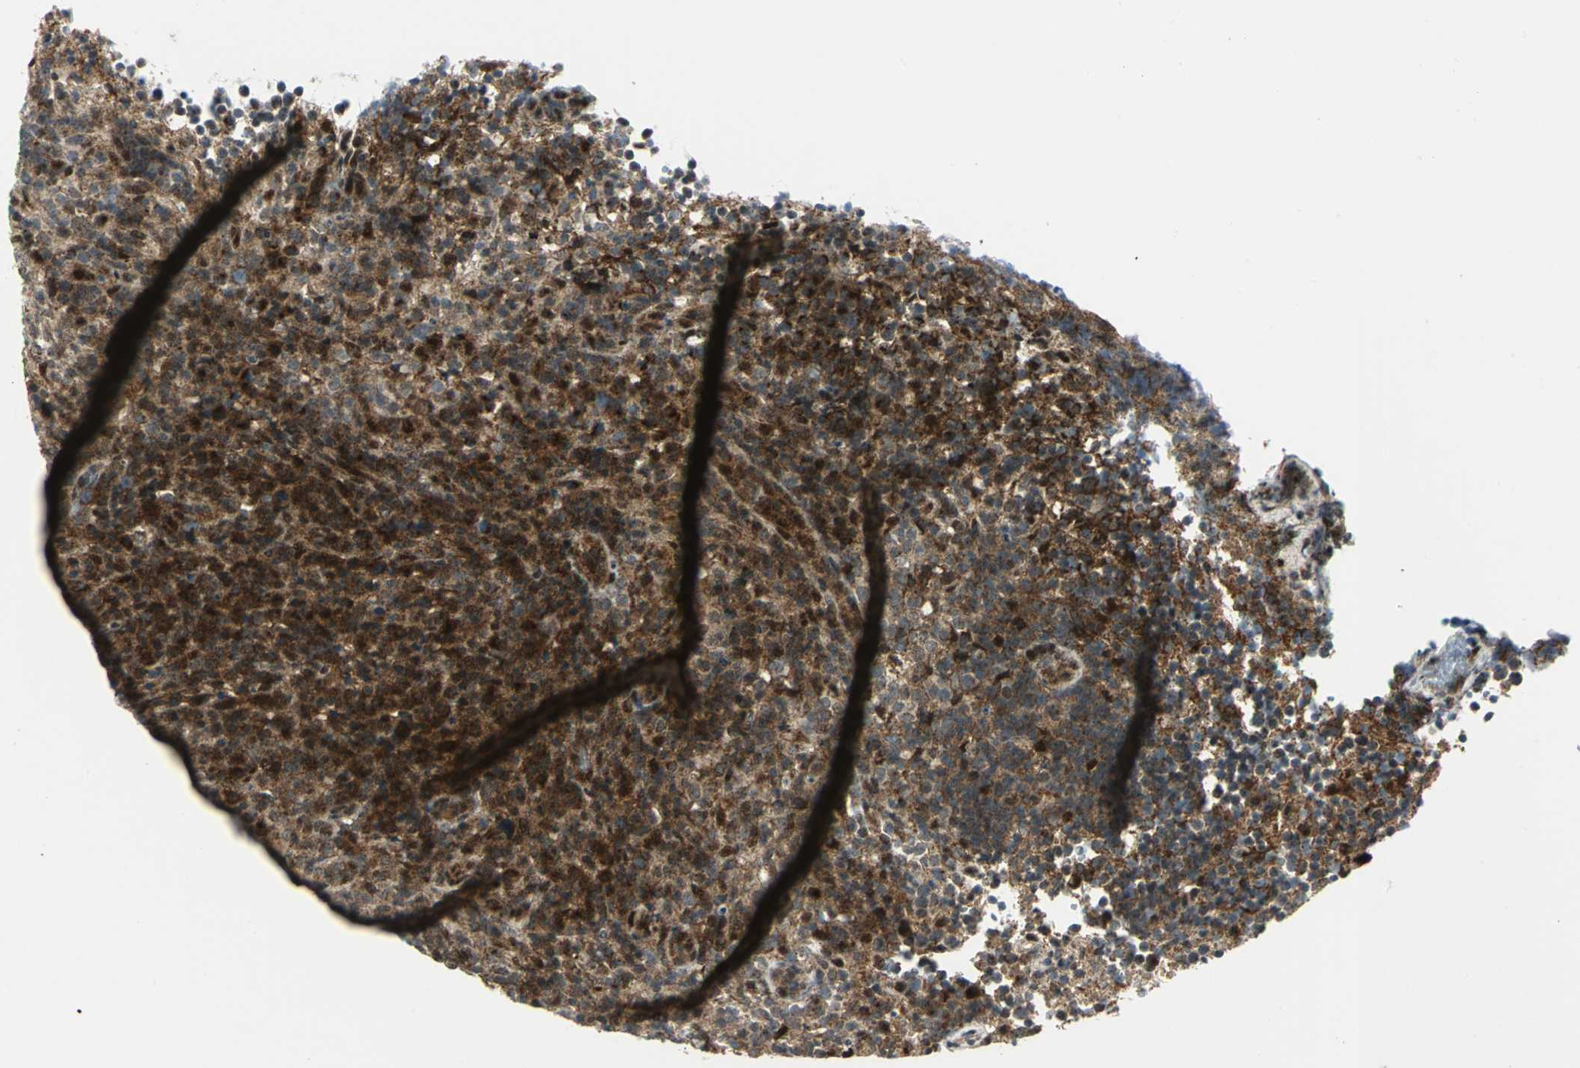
{"staining": {"intensity": "strong", "quantity": ">75%", "location": "cytoplasmic/membranous"}, "tissue": "lymphoma", "cell_type": "Tumor cells", "image_type": "cancer", "snomed": [{"axis": "morphology", "description": "Malignant lymphoma, non-Hodgkin's type, High grade"}, {"axis": "topography", "description": "Lymph node"}], "caption": "Immunohistochemistry of human lymphoma shows high levels of strong cytoplasmic/membranous expression in about >75% of tumor cells.", "gene": "ATP6V1A", "patient": {"sex": "female", "age": 76}}